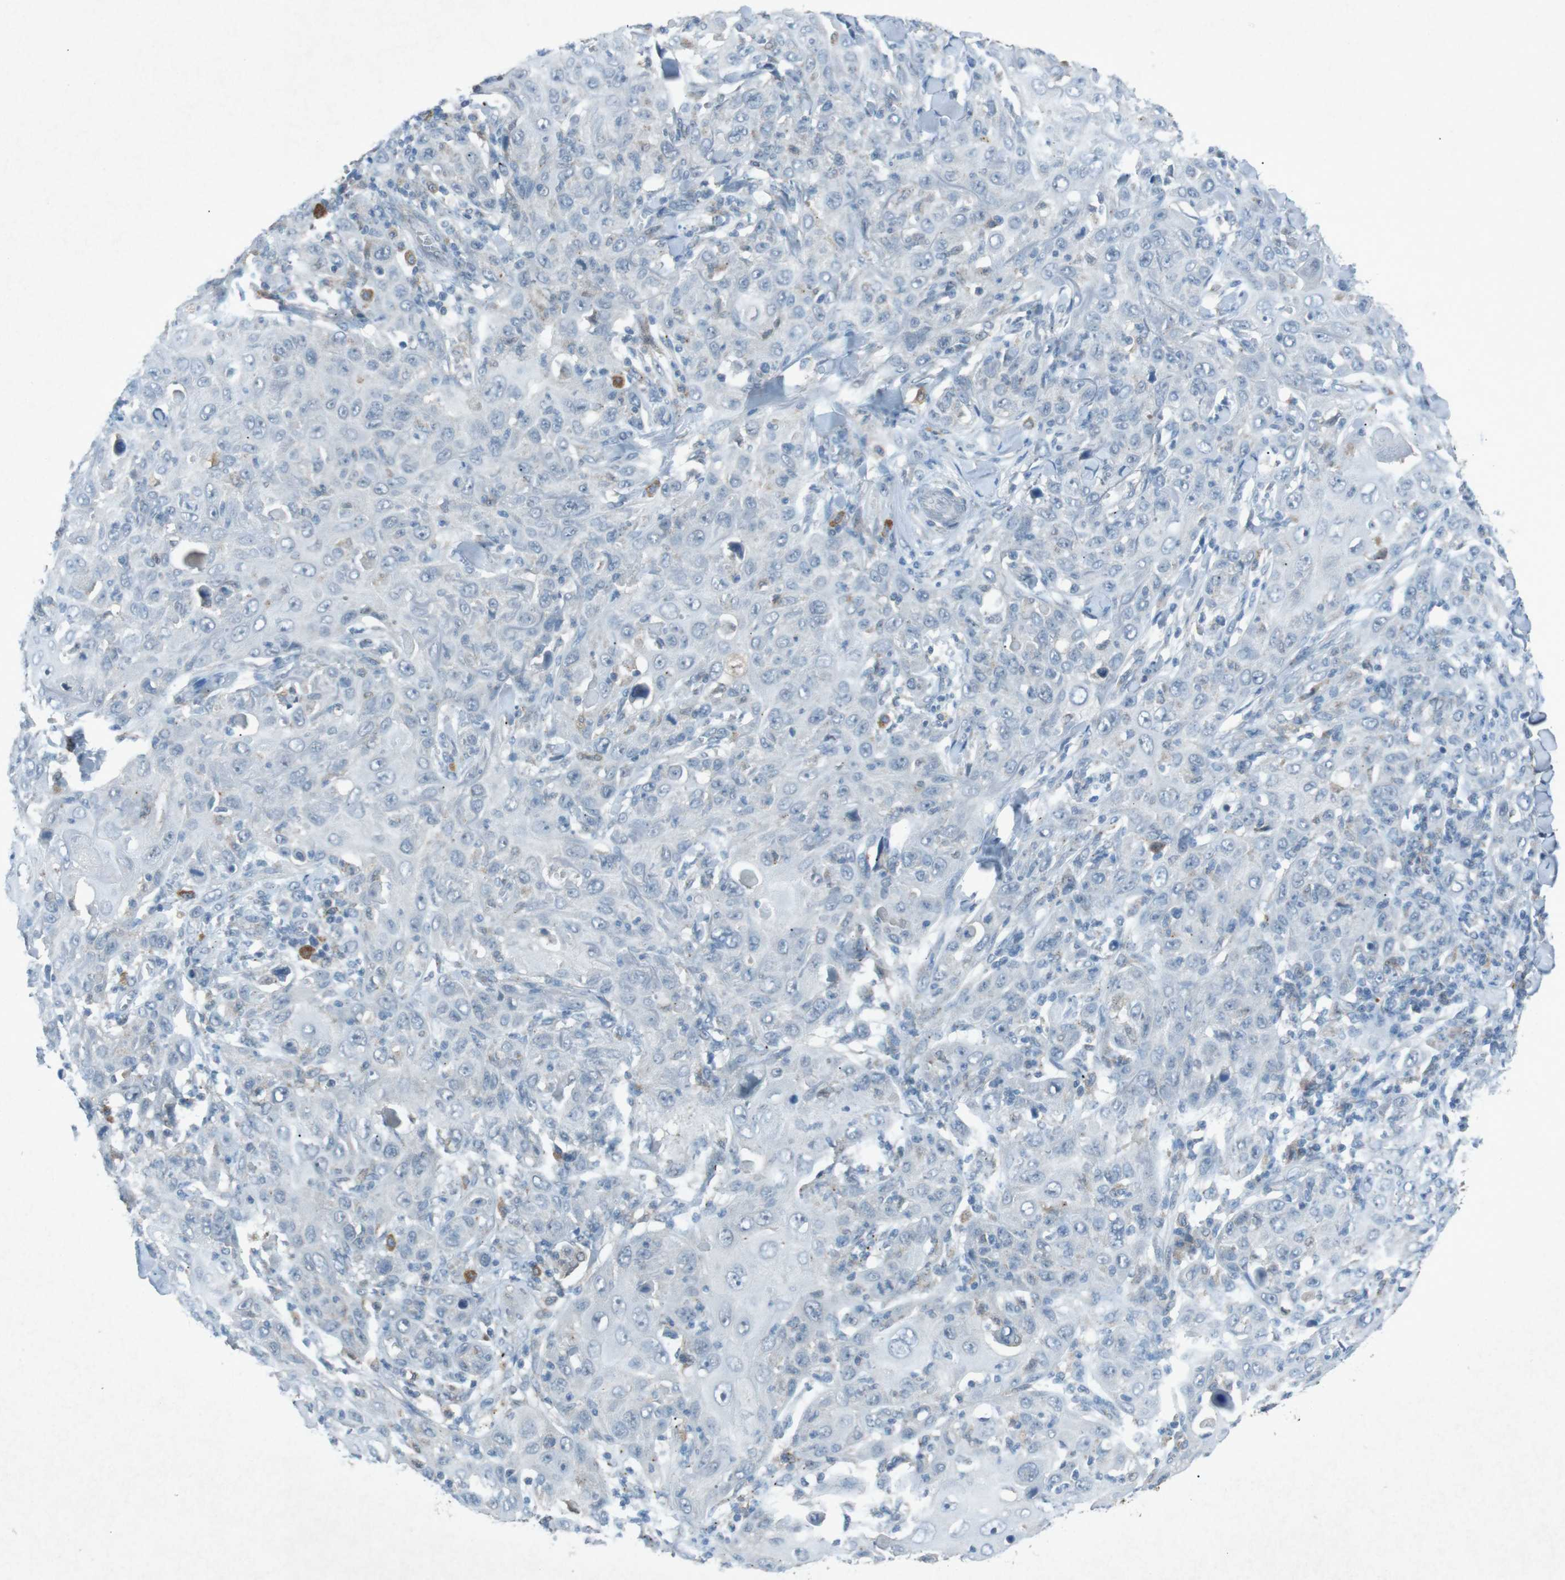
{"staining": {"intensity": "negative", "quantity": "none", "location": "none"}, "tissue": "skin cancer", "cell_type": "Tumor cells", "image_type": "cancer", "snomed": [{"axis": "morphology", "description": "Squamous cell carcinoma, NOS"}, {"axis": "topography", "description": "Skin"}], "caption": "Protein analysis of skin squamous cell carcinoma displays no significant expression in tumor cells.", "gene": "FCRLA", "patient": {"sex": "female", "age": 88}}